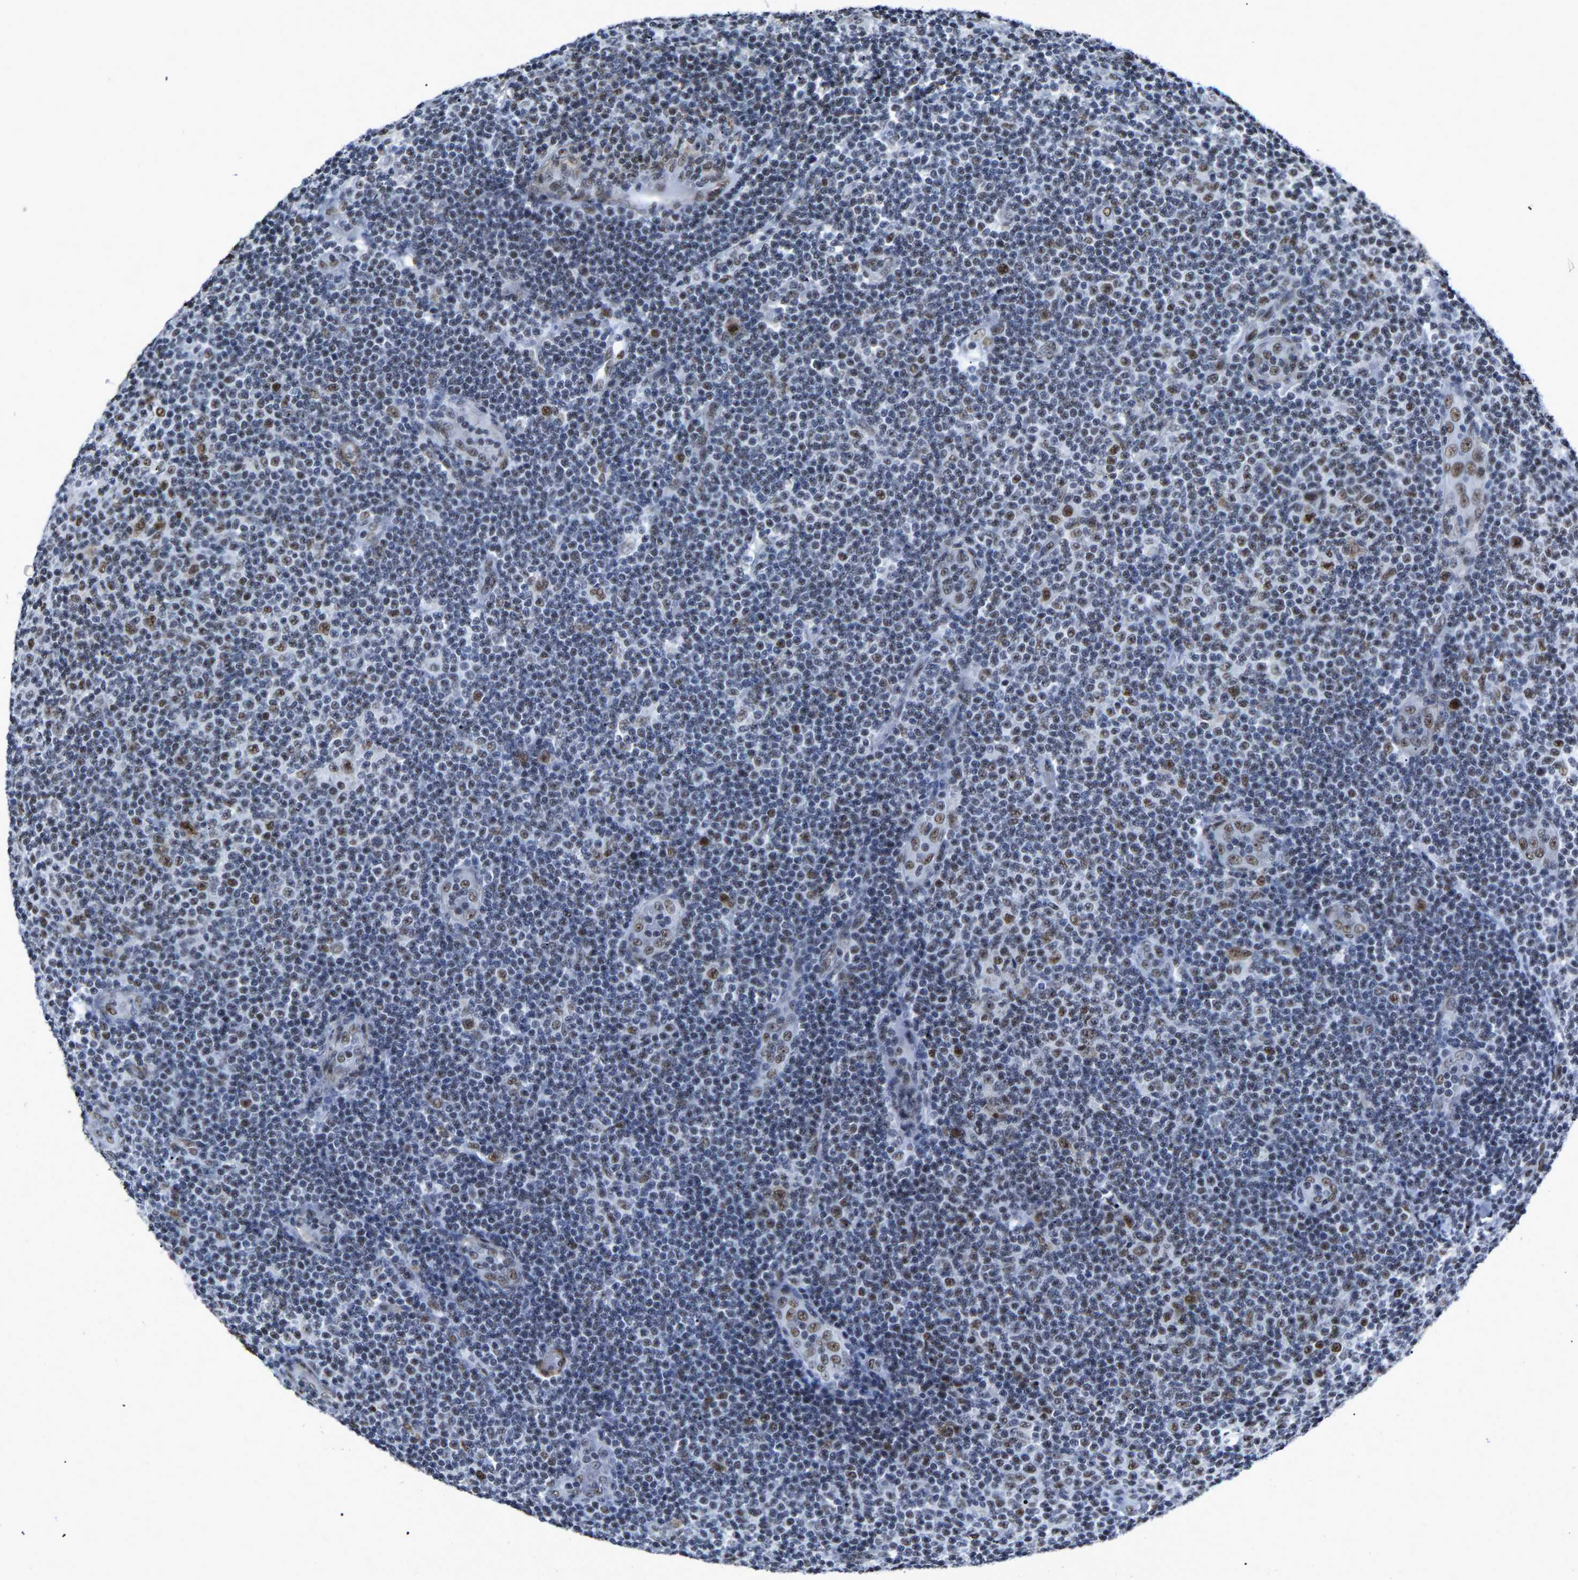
{"staining": {"intensity": "moderate", "quantity": "<25%", "location": "nuclear"}, "tissue": "lymphoma", "cell_type": "Tumor cells", "image_type": "cancer", "snomed": [{"axis": "morphology", "description": "Malignant lymphoma, non-Hodgkin's type, Low grade"}, {"axis": "topography", "description": "Lymph node"}], "caption": "Protein expression analysis of human low-grade malignant lymphoma, non-Hodgkin's type reveals moderate nuclear positivity in approximately <25% of tumor cells. (DAB IHC with brightfield microscopy, high magnification).", "gene": "DDX5", "patient": {"sex": "male", "age": 83}}